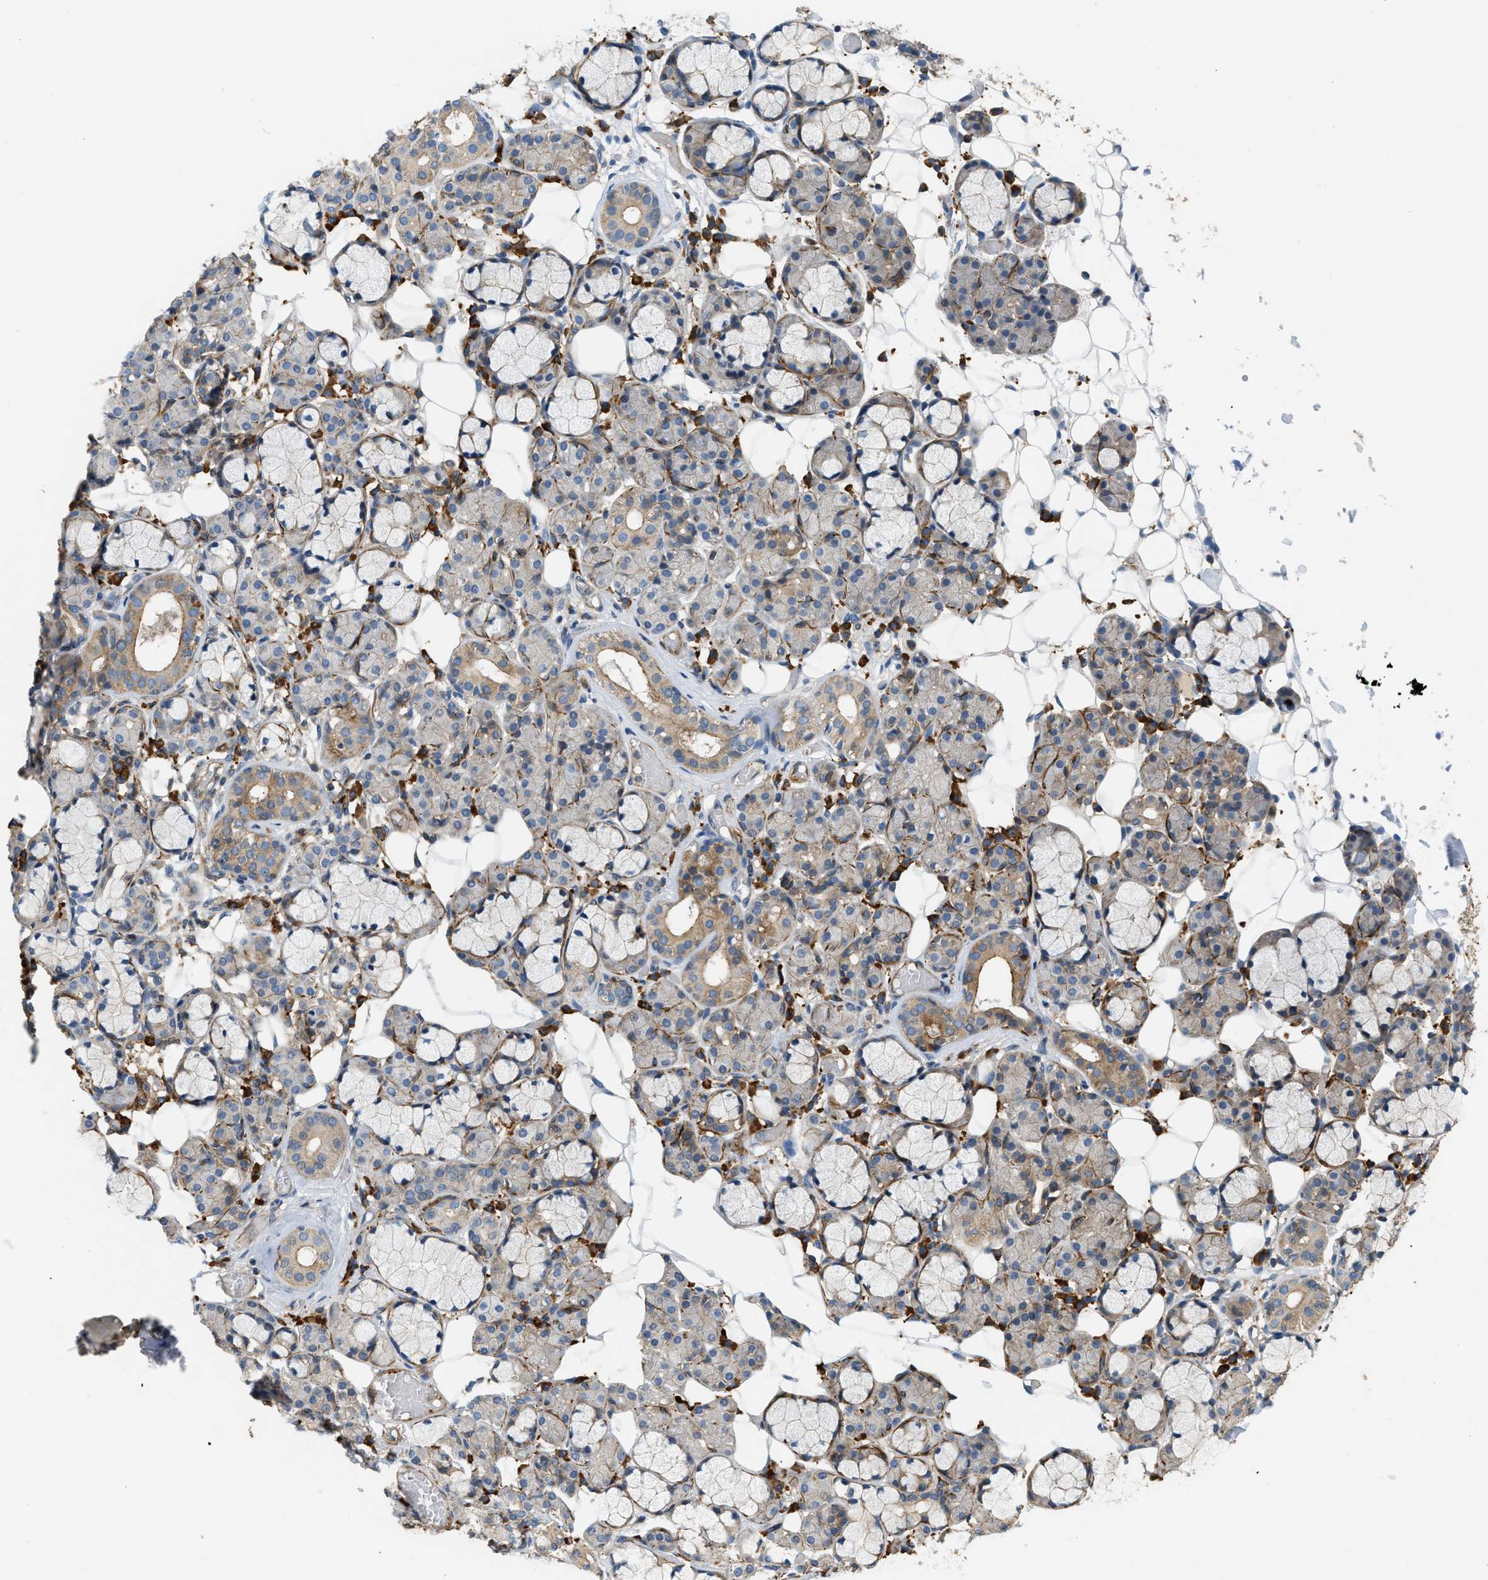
{"staining": {"intensity": "moderate", "quantity": "<25%", "location": "cytoplasmic/membranous"}, "tissue": "salivary gland", "cell_type": "Glandular cells", "image_type": "normal", "snomed": [{"axis": "morphology", "description": "Normal tissue, NOS"}, {"axis": "topography", "description": "Salivary gland"}], "caption": "High-power microscopy captured an immunohistochemistry (IHC) histopathology image of benign salivary gland, revealing moderate cytoplasmic/membranous positivity in about <25% of glandular cells.", "gene": "BTN3A2", "patient": {"sex": "male", "age": 63}}